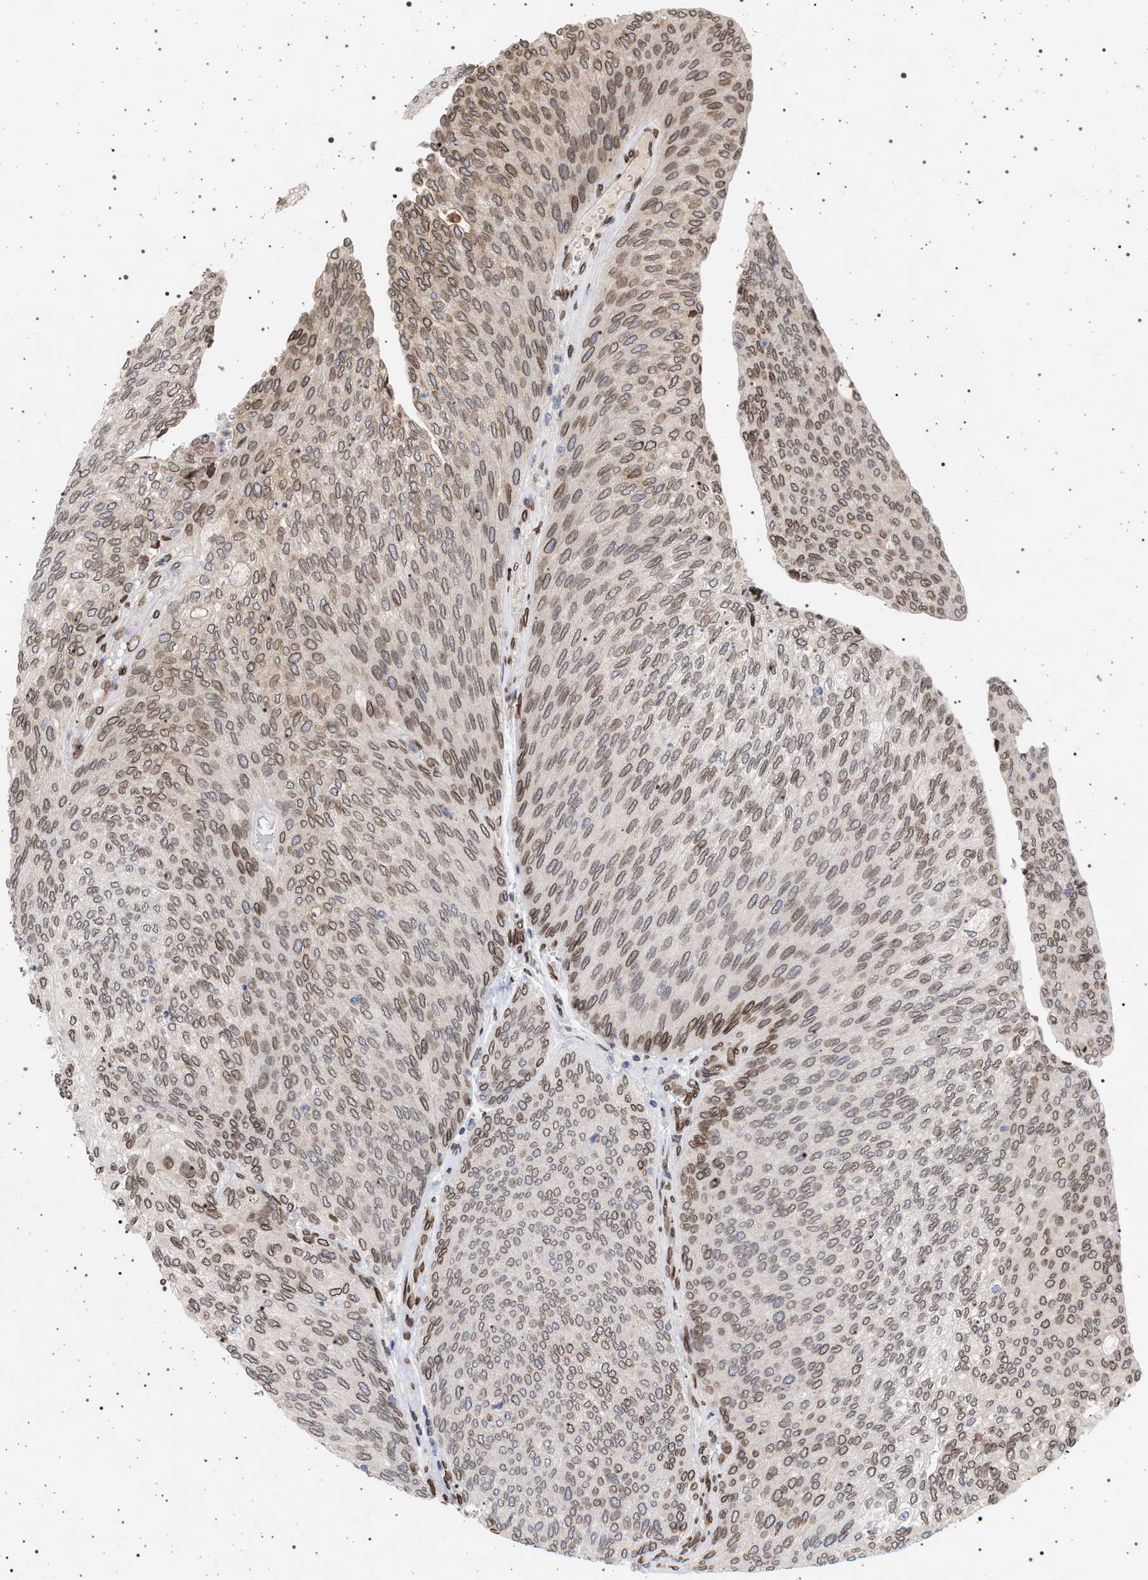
{"staining": {"intensity": "moderate", "quantity": "25%-75%", "location": "cytoplasmic/membranous,nuclear"}, "tissue": "urothelial cancer", "cell_type": "Tumor cells", "image_type": "cancer", "snomed": [{"axis": "morphology", "description": "Urothelial carcinoma, Low grade"}, {"axis": "topography", "description": "Urinary bladder"}], "caption": "A brown stain labels moderate cytoplasmic/membranous and nuclear staining of a protein in urothelial carcinoma (low-grade) tumor cells.", "gene": "ING2", "patient": {"sex": "female", "age": 79}}